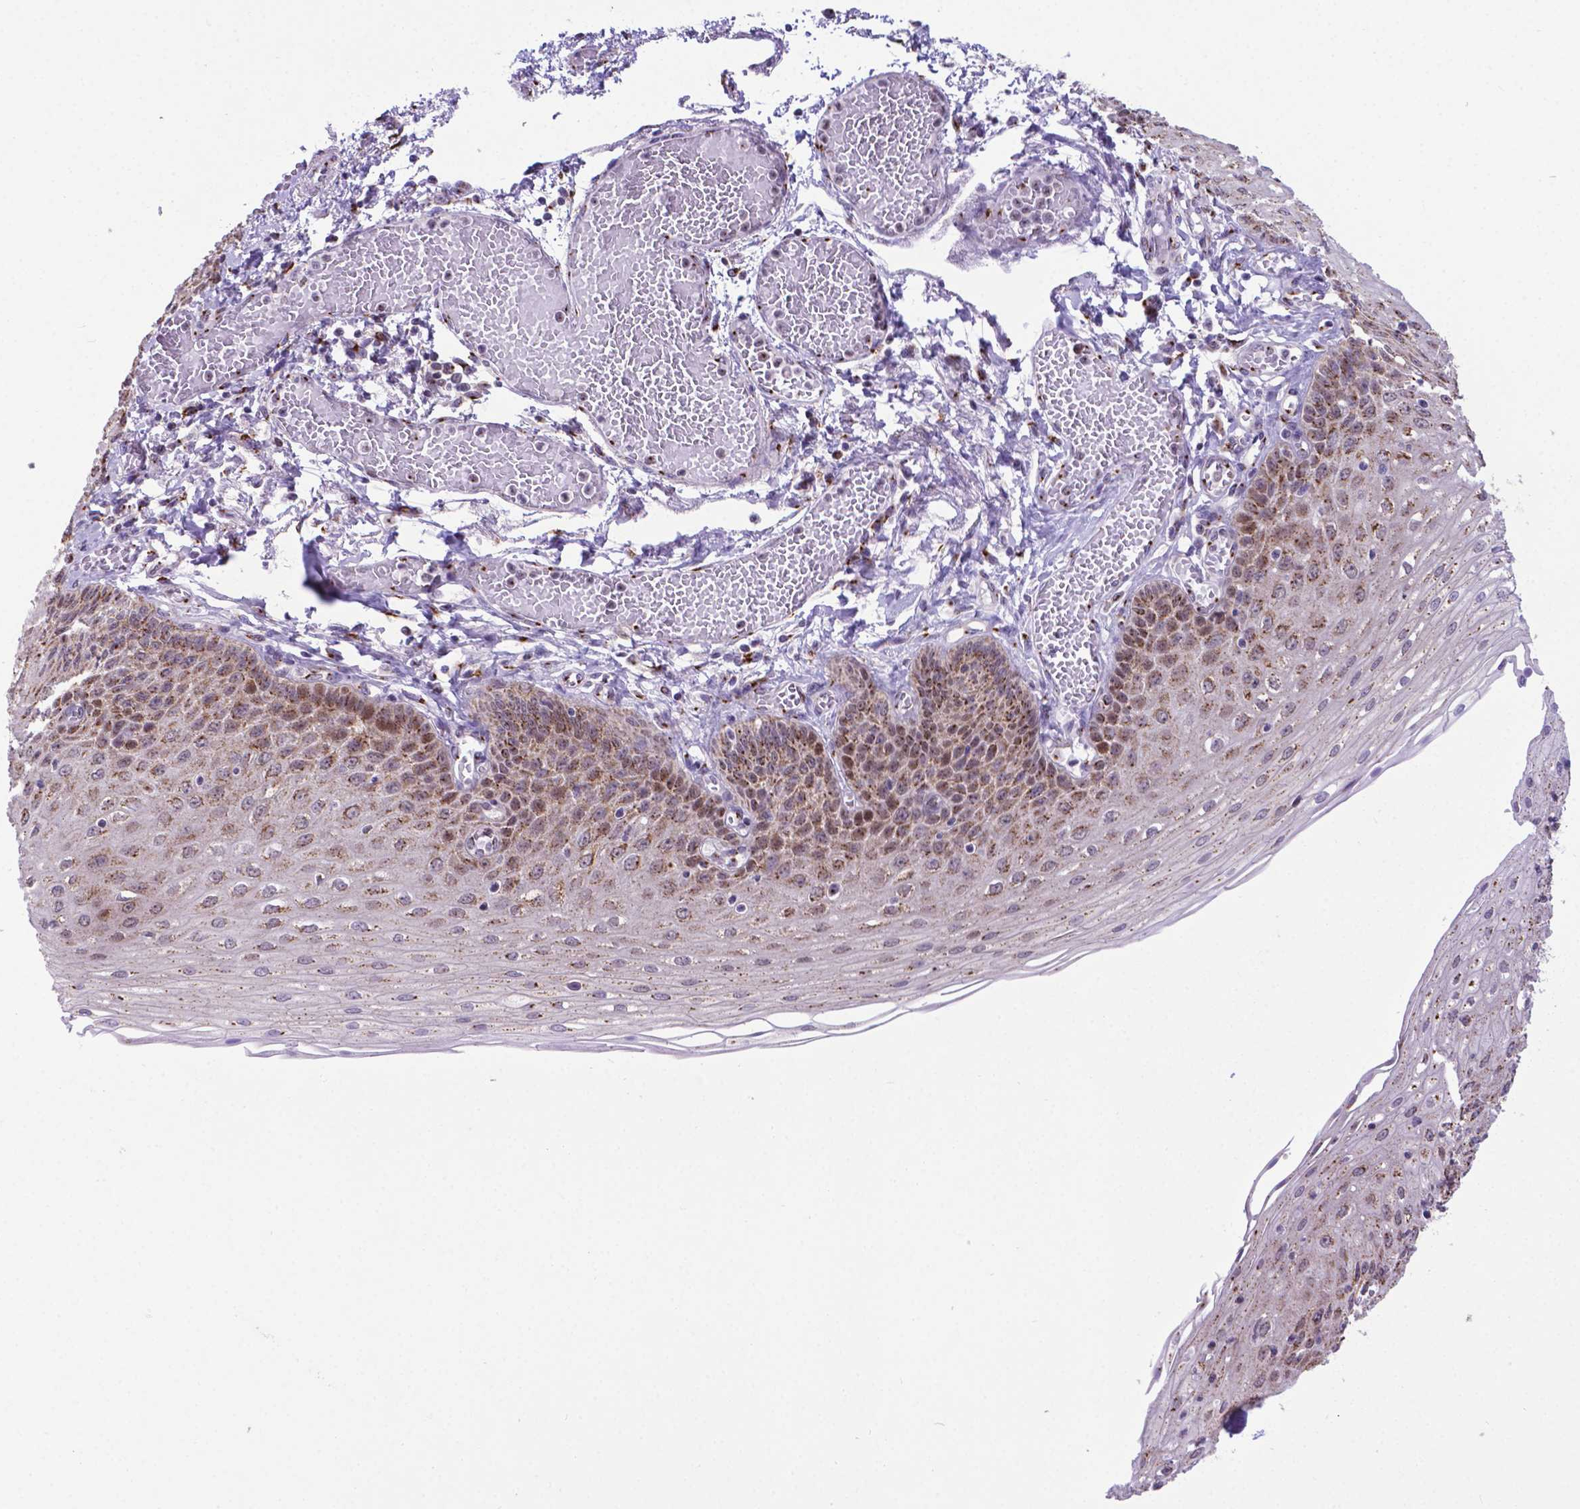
{"staining": {"intensity": "moderate", "quantity": "25%-75%", "location": "cytoplasmic/membranous"}, "tissue": "esophagus", "cell_type": "Squamous epithelial cells", "image_type": "normal", "snomed": [{"axis": "morphology", "description": "Normal tissue, NOS"}, {"axis": "morphology", "description": "Adenocarcinoma, NOS"}, {"axis": "topography", "description": "Esophagus"}], "caption": "About 25%-75% of squamous epithelial cells in unremarkable human esophagus reveal moderate cytoplasmic/membranous protein expression as visualized by brown immunohistochemical staining.", "gene": "MRPL10", "patient": {"sex": "male", "age": 81}}